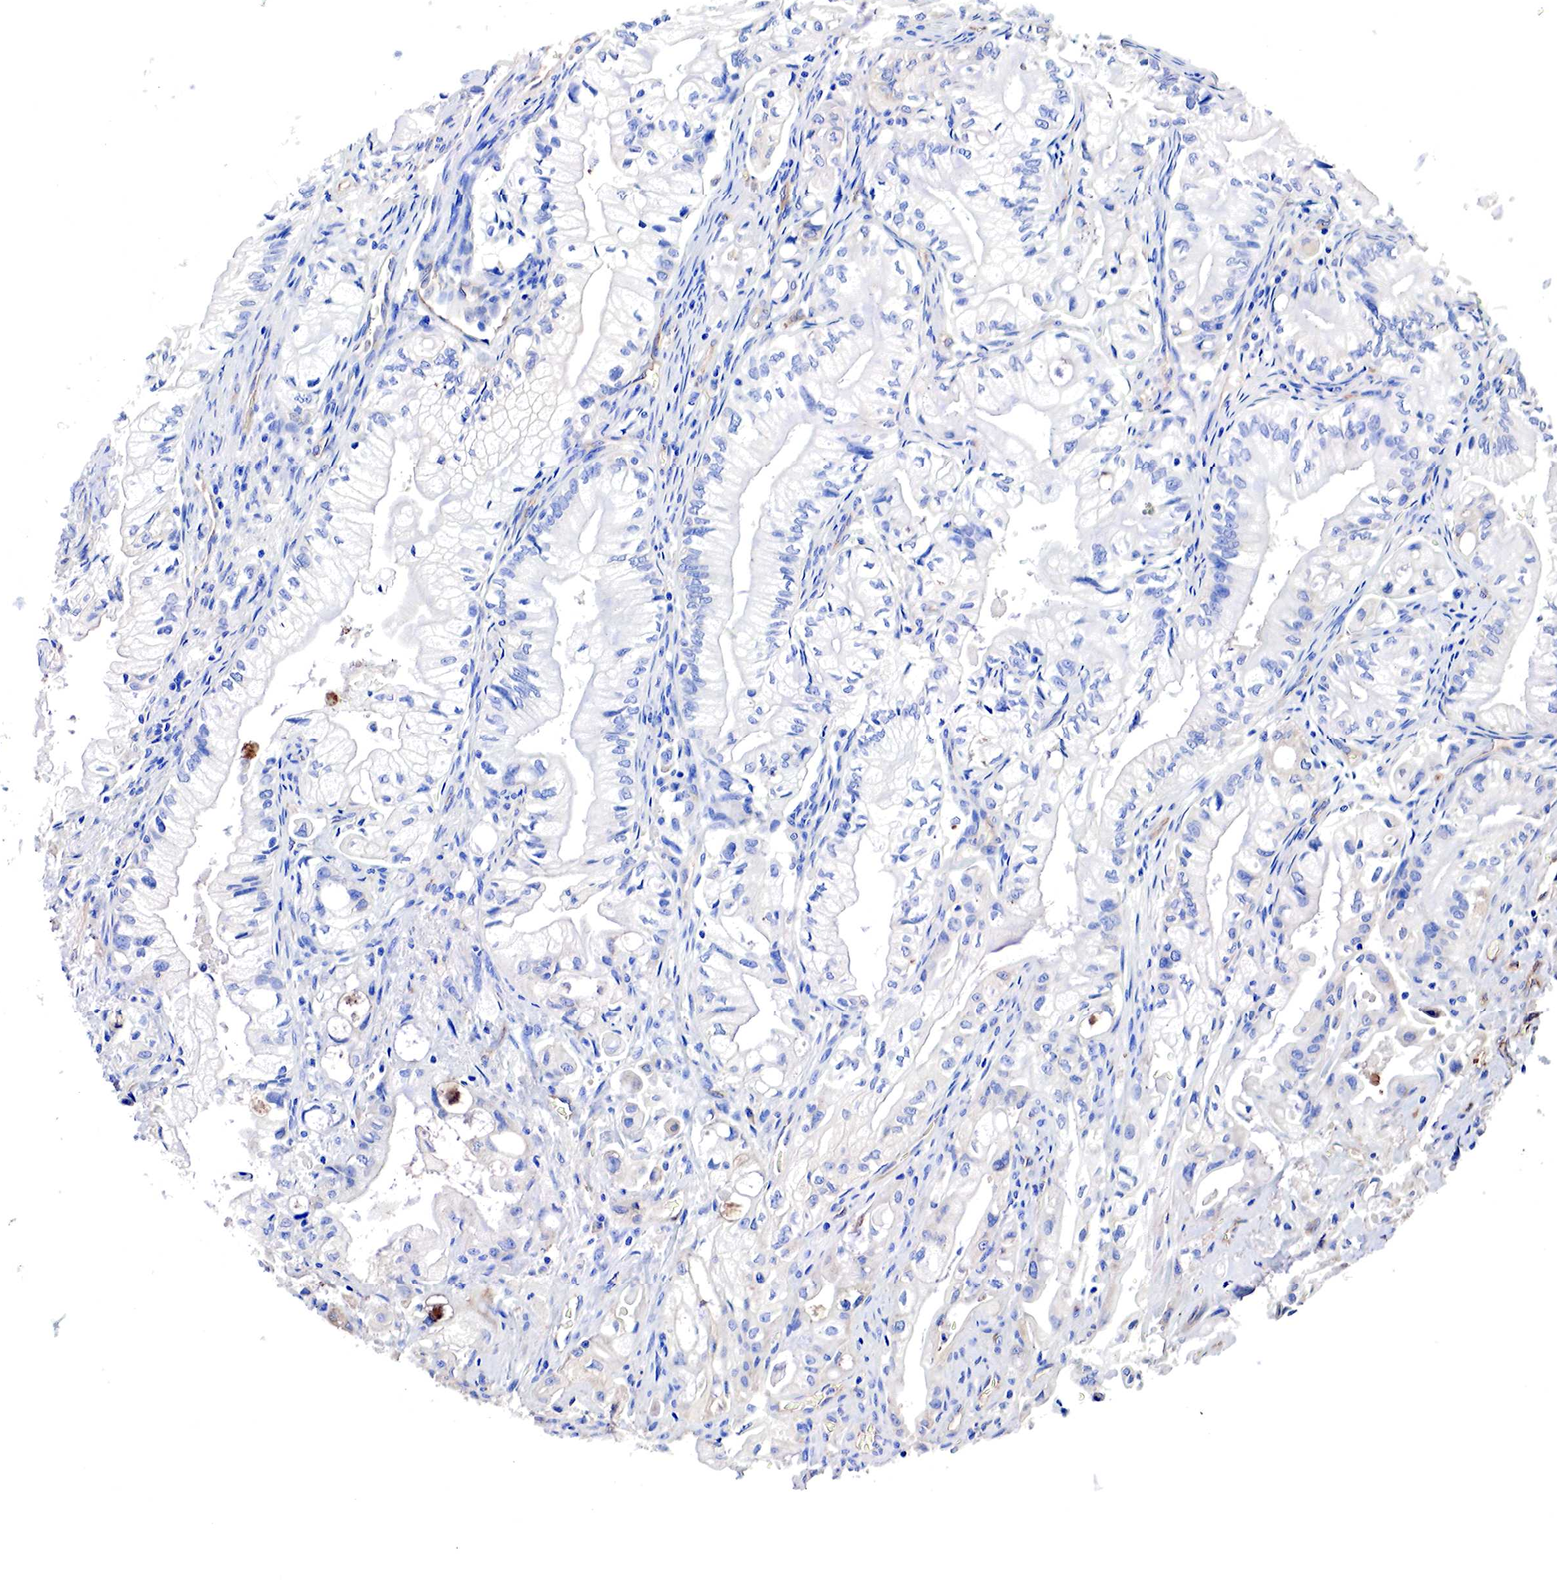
{"staining": {"intensity": "negative", "quantity": "none", "location": "none"}, "tissue": "pancreatic cancer", "cell_type": "Tumor cells", "image_type": "cancer", "snomed": [{"axis": "morphology", "description": "Adenocarcinoma, NOS"}, {"axis": "topography", "description": "Pancreas"}], "caption": "Immunohistochemical staining of human adenocarcinoma (pancreatic) demonstrates no significant staining in tumor cells.", "gene": "RDX", "patient": {"sex": "male", "age": 79}}